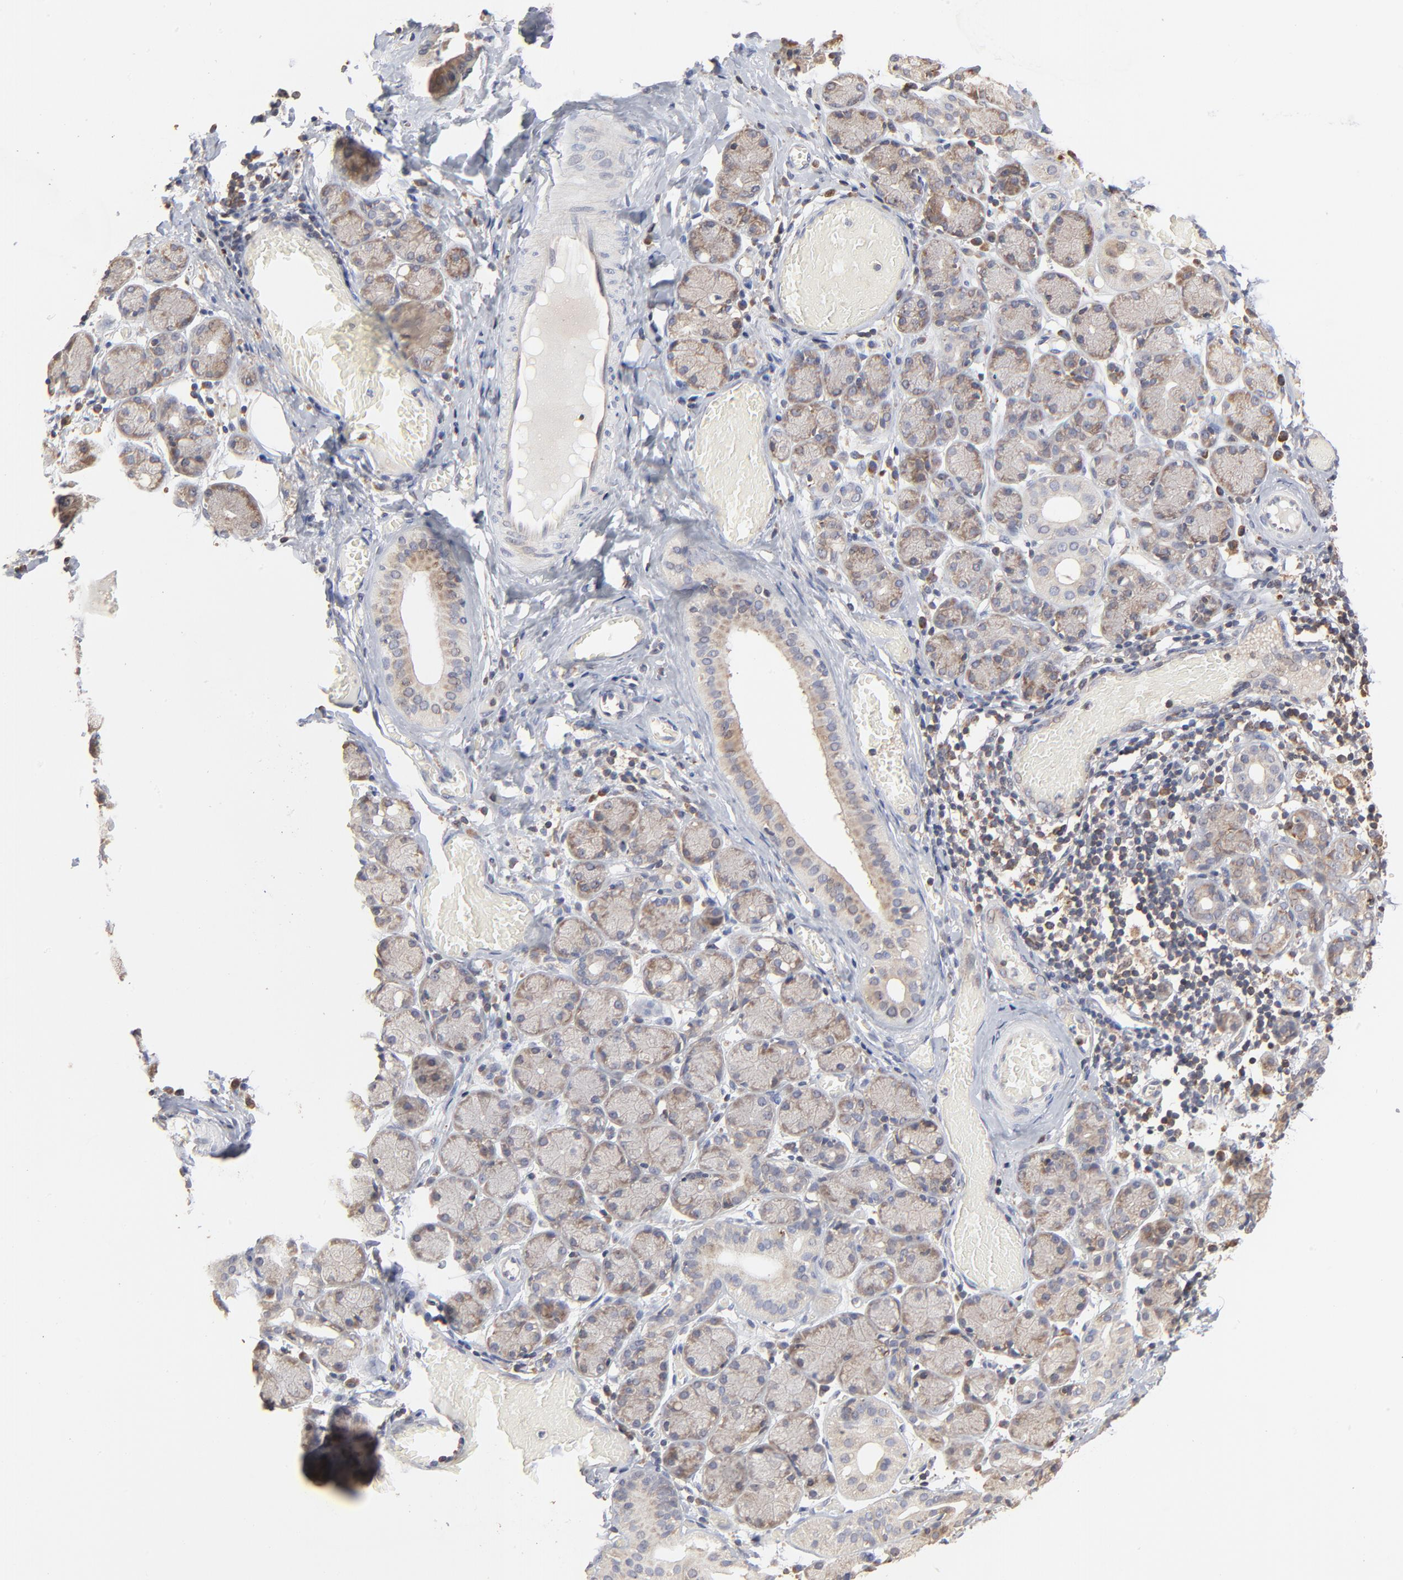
{"staining": {"intensity": "moderate", "quantity": "25%-75%", "location": "cytoplasmic/membranous"}, "tissue": "salivary gland", "cell_type": "Glandular cells", "image_type": "normal", "snomed": [{"axis": "morphology", "description": "Normal tissue, NOS"}, {"axis": "topography", "description": "Salivary gland"}], "caption": "A micrograph of salivary gland stained for a protein demonstrates moderate cytoplasmic/membranous brown staining in glandular cells. (DAB IHC, brown staining for protein, blue staining for nuclei).", "gene": "RNF213", "patient": {"sex": "female", "age": 24}}